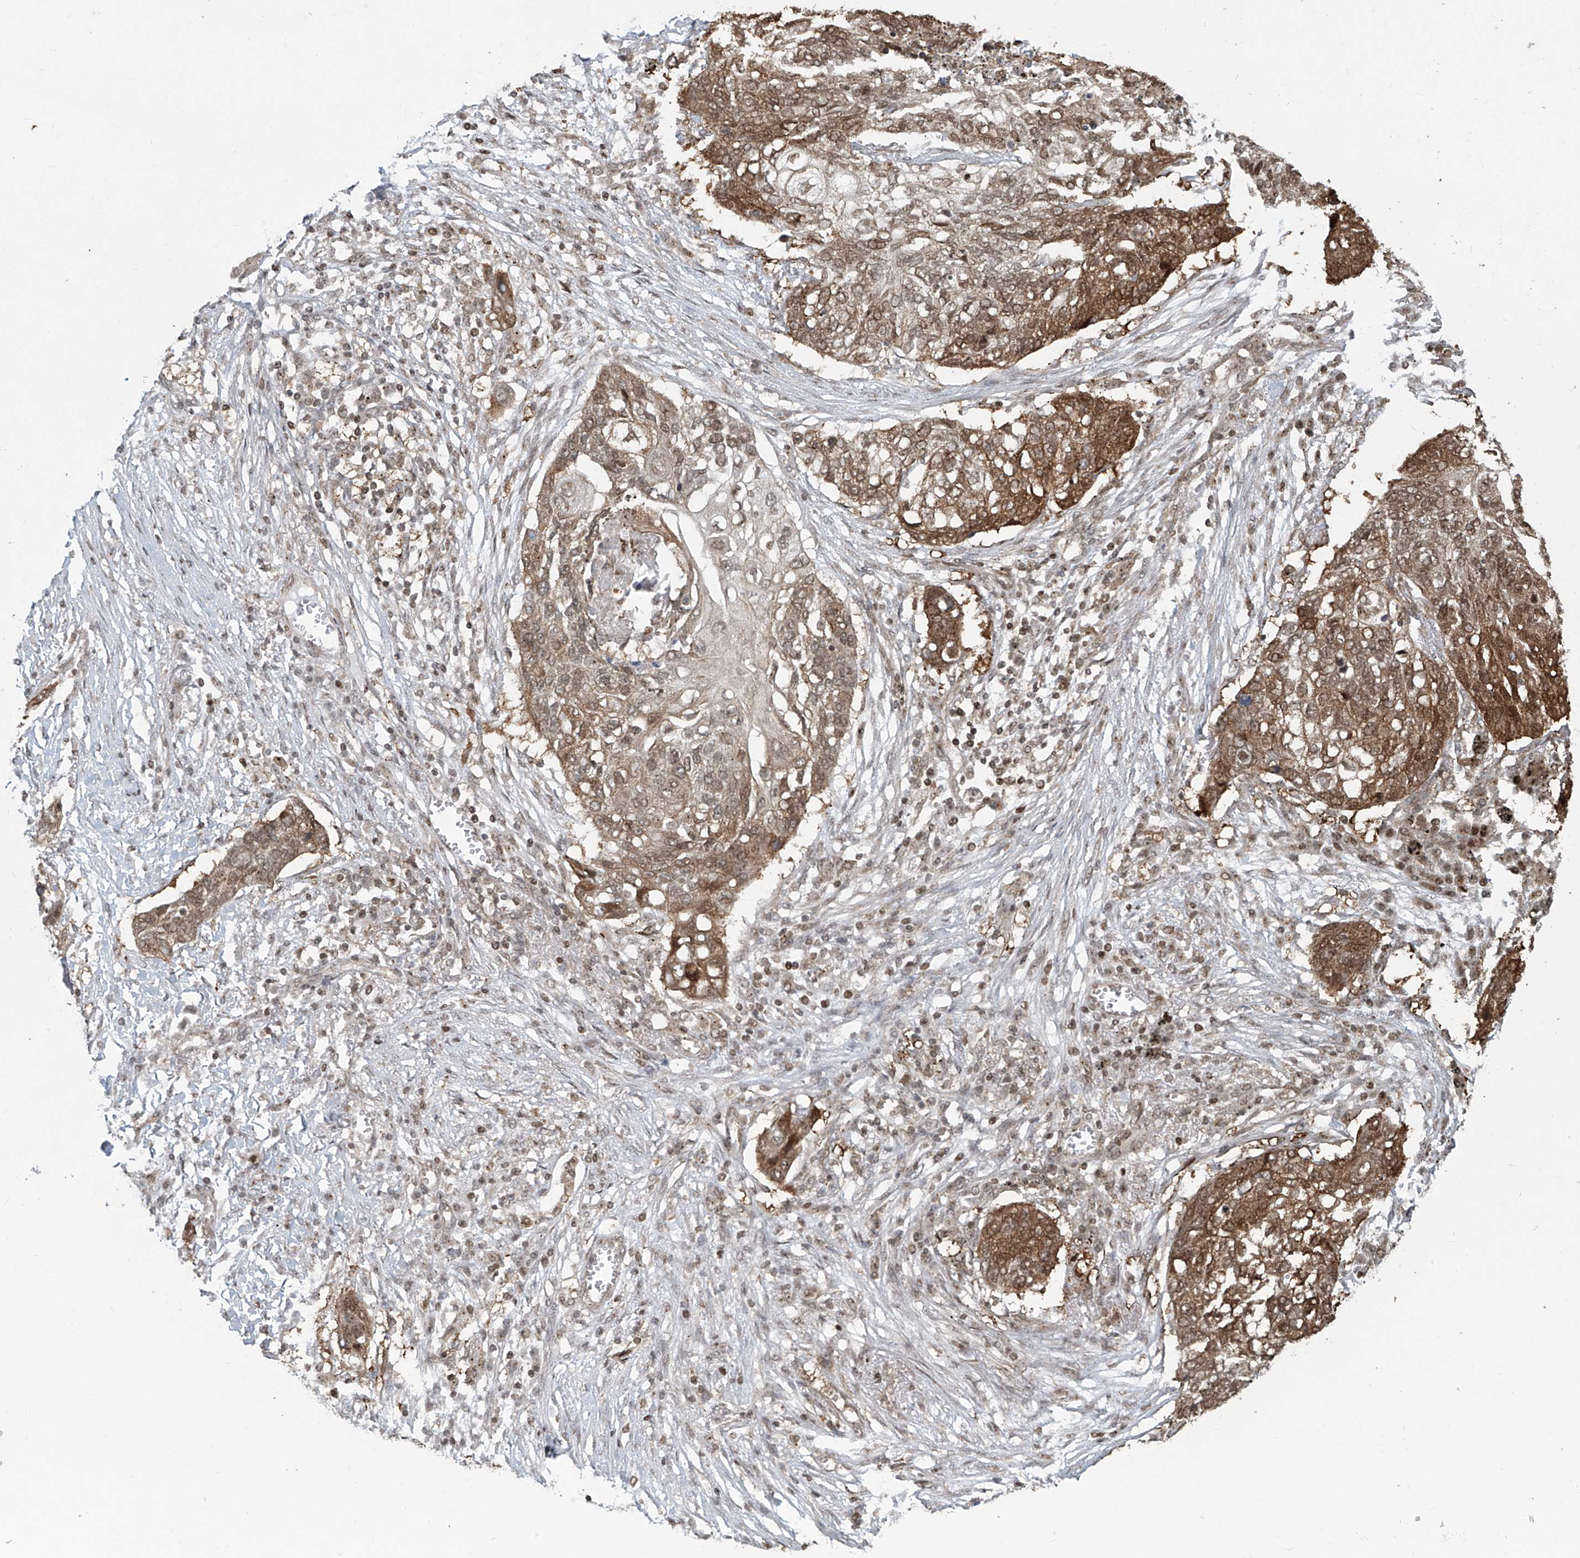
{"staining": {"intensity": "moderate", "quantity": ">75%", "location": "cytoplasmic/membranous,nuclear"}, "tissue": "lung cancer", "cell_type": "Tumor cells", "image_type": "cancer", "snomed": [{"axis": "morphology", "description": "Squamous cell carcinoma, NOS"}, {"axis": "topography", "description": "Lung"}], "caption": "Tumor cells reveal moderate cytoplasmic/membranous and nuclear expression in about >75% of cells in lung squamous cell carcinoma.", "gene": "VMP1", "patient": {"sex": "female", "age": 63}}